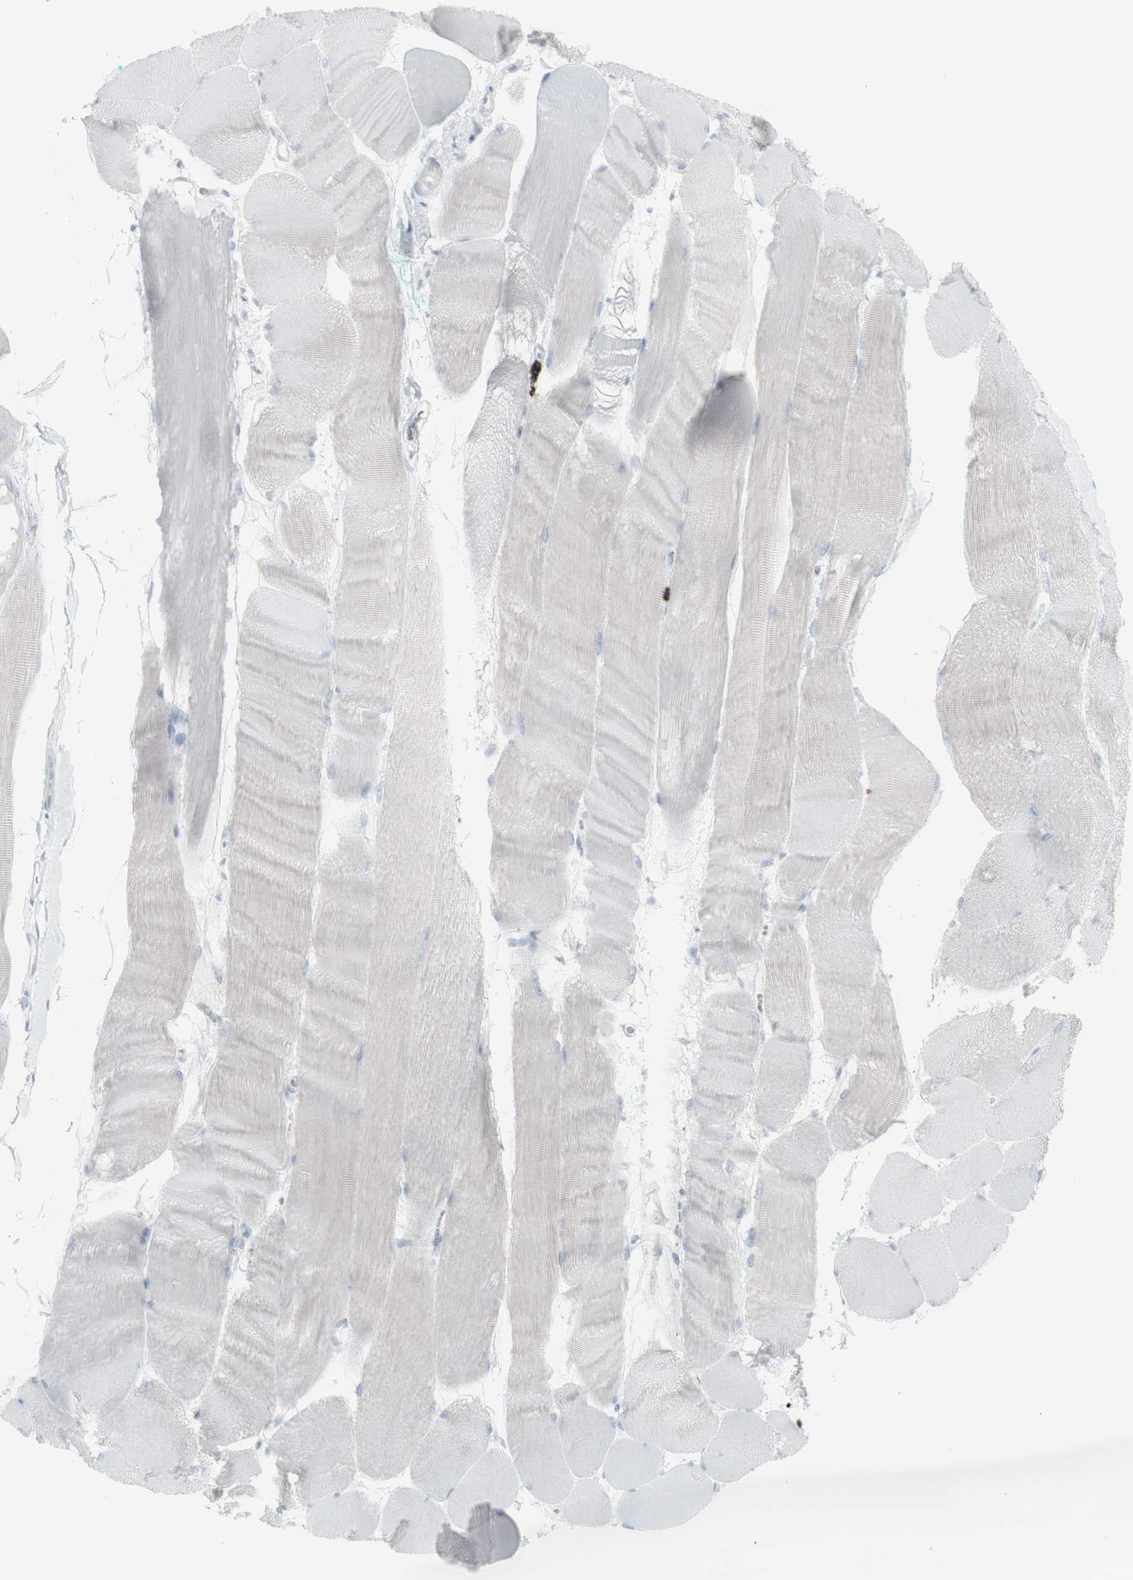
{"staining": {"intensity": "negative", "quantity": "none", "location": "none"}, "tissue": "skeletal muscle", "cell_type": "Myocytes", "image_type": "normal", "snomed": [{"axis": "morphology", "description": "Normal tissue, NOS"}, {"axis": "morphology", "description": "Squamous cell carcinoma, NOS"}, {"axis": "topography", "description": "Skeletal muscle"}], "caption": "Human skeletal muscle stained for a protein using immunohistochemistry (IHC) demonstrates no staining in myocytes.", "gene": "CD247", "patient": {"sex": "male", "age": 51}}